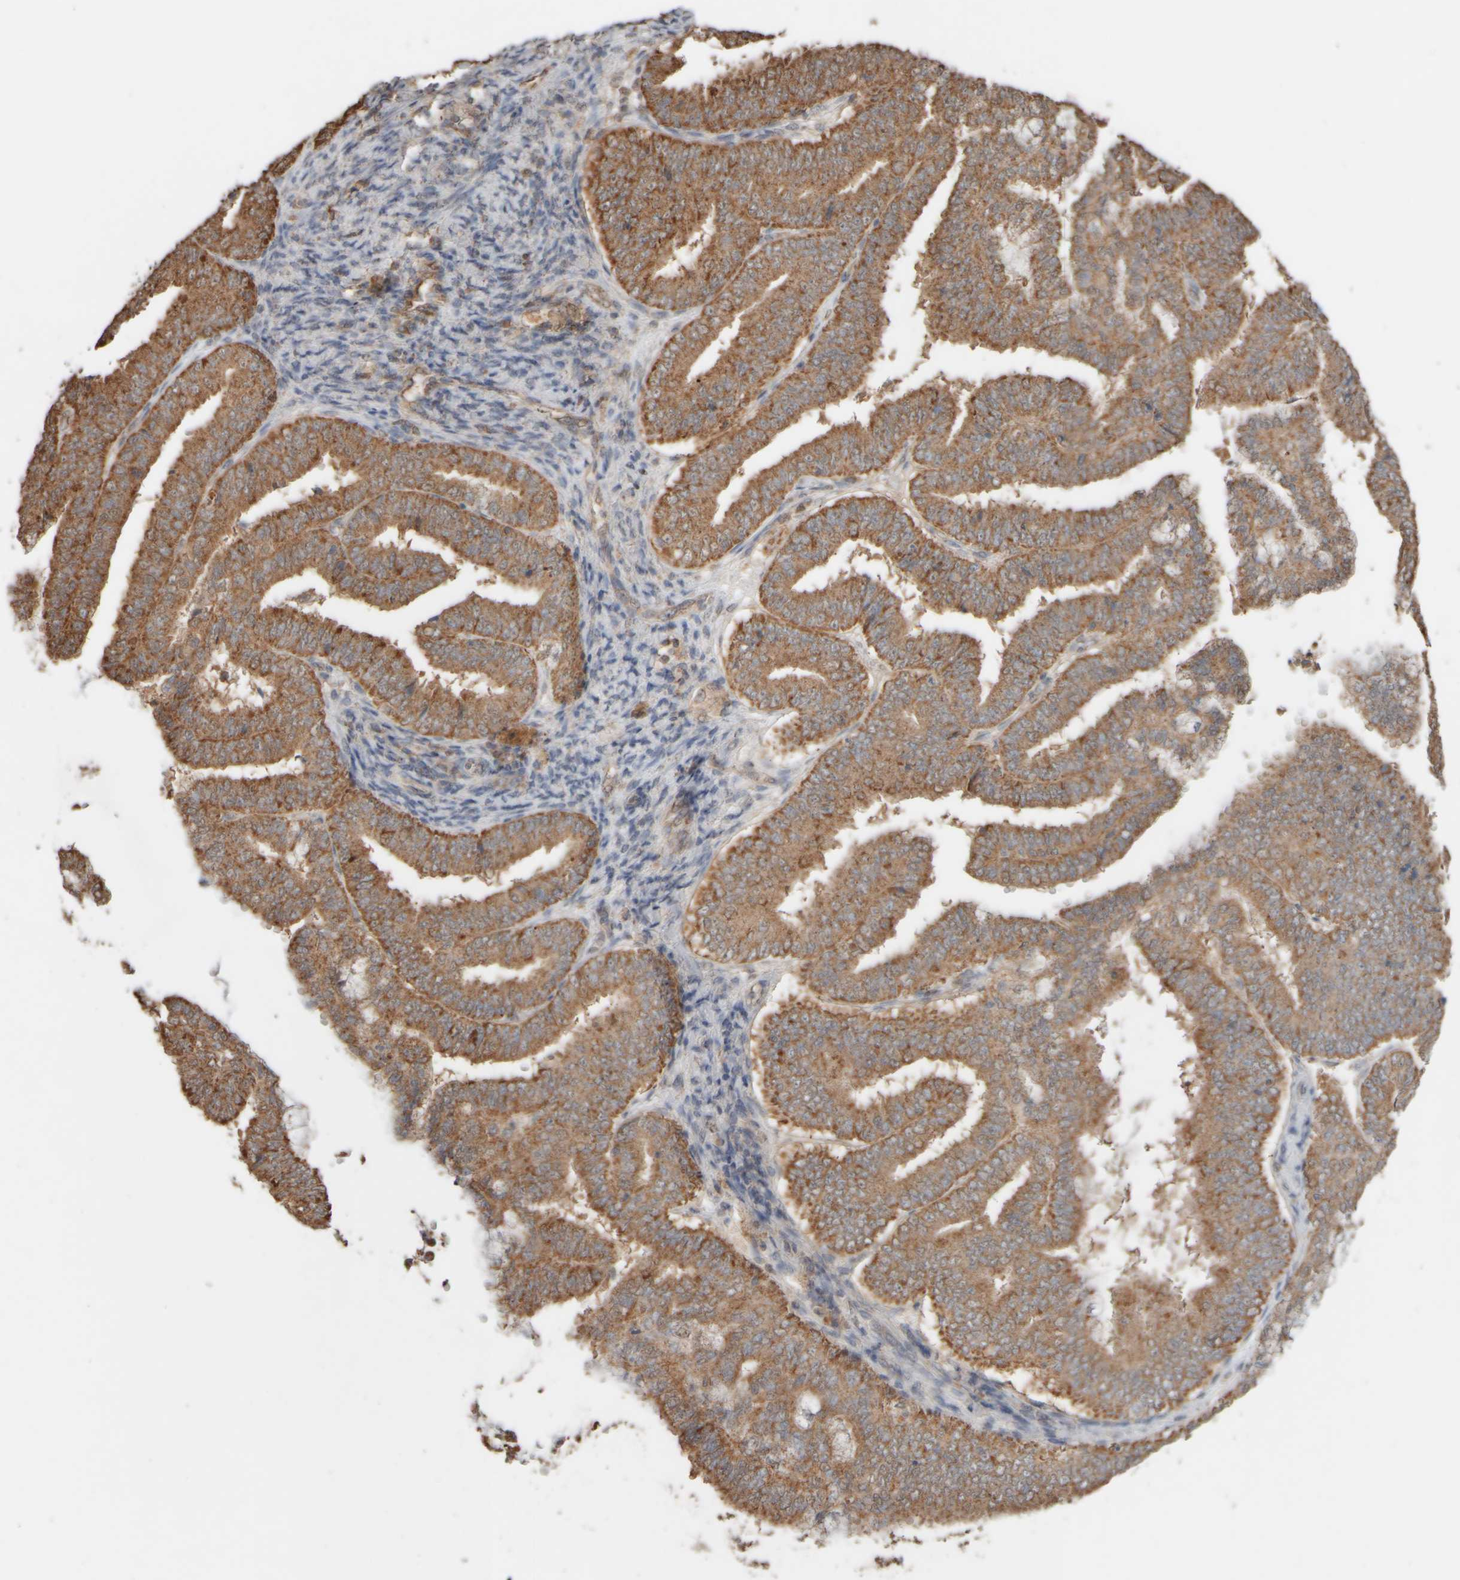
{"staining": {"intensity": "moderate", "quantity": ">75%", "location": "cytoplasmic/membranous"}, "tissue": "endometrial cancer", "cell_type": "Tumor cells", "image_type": "cancer", "snomed": [{"axis": "morphology", "description": "Adenocarcinoma, NOS"}, {"axis": "topography", "description": "Endometrium"}], "caption": "Brown immunohistochemical staining in endometrial cancer (adenocarcinoma) demonstrates moderate cytoplasmic/membranous positivity in about >75% of tumor cells.", "gene": "EIF2B3", "patient": {"sex": "female", "age": 63}}